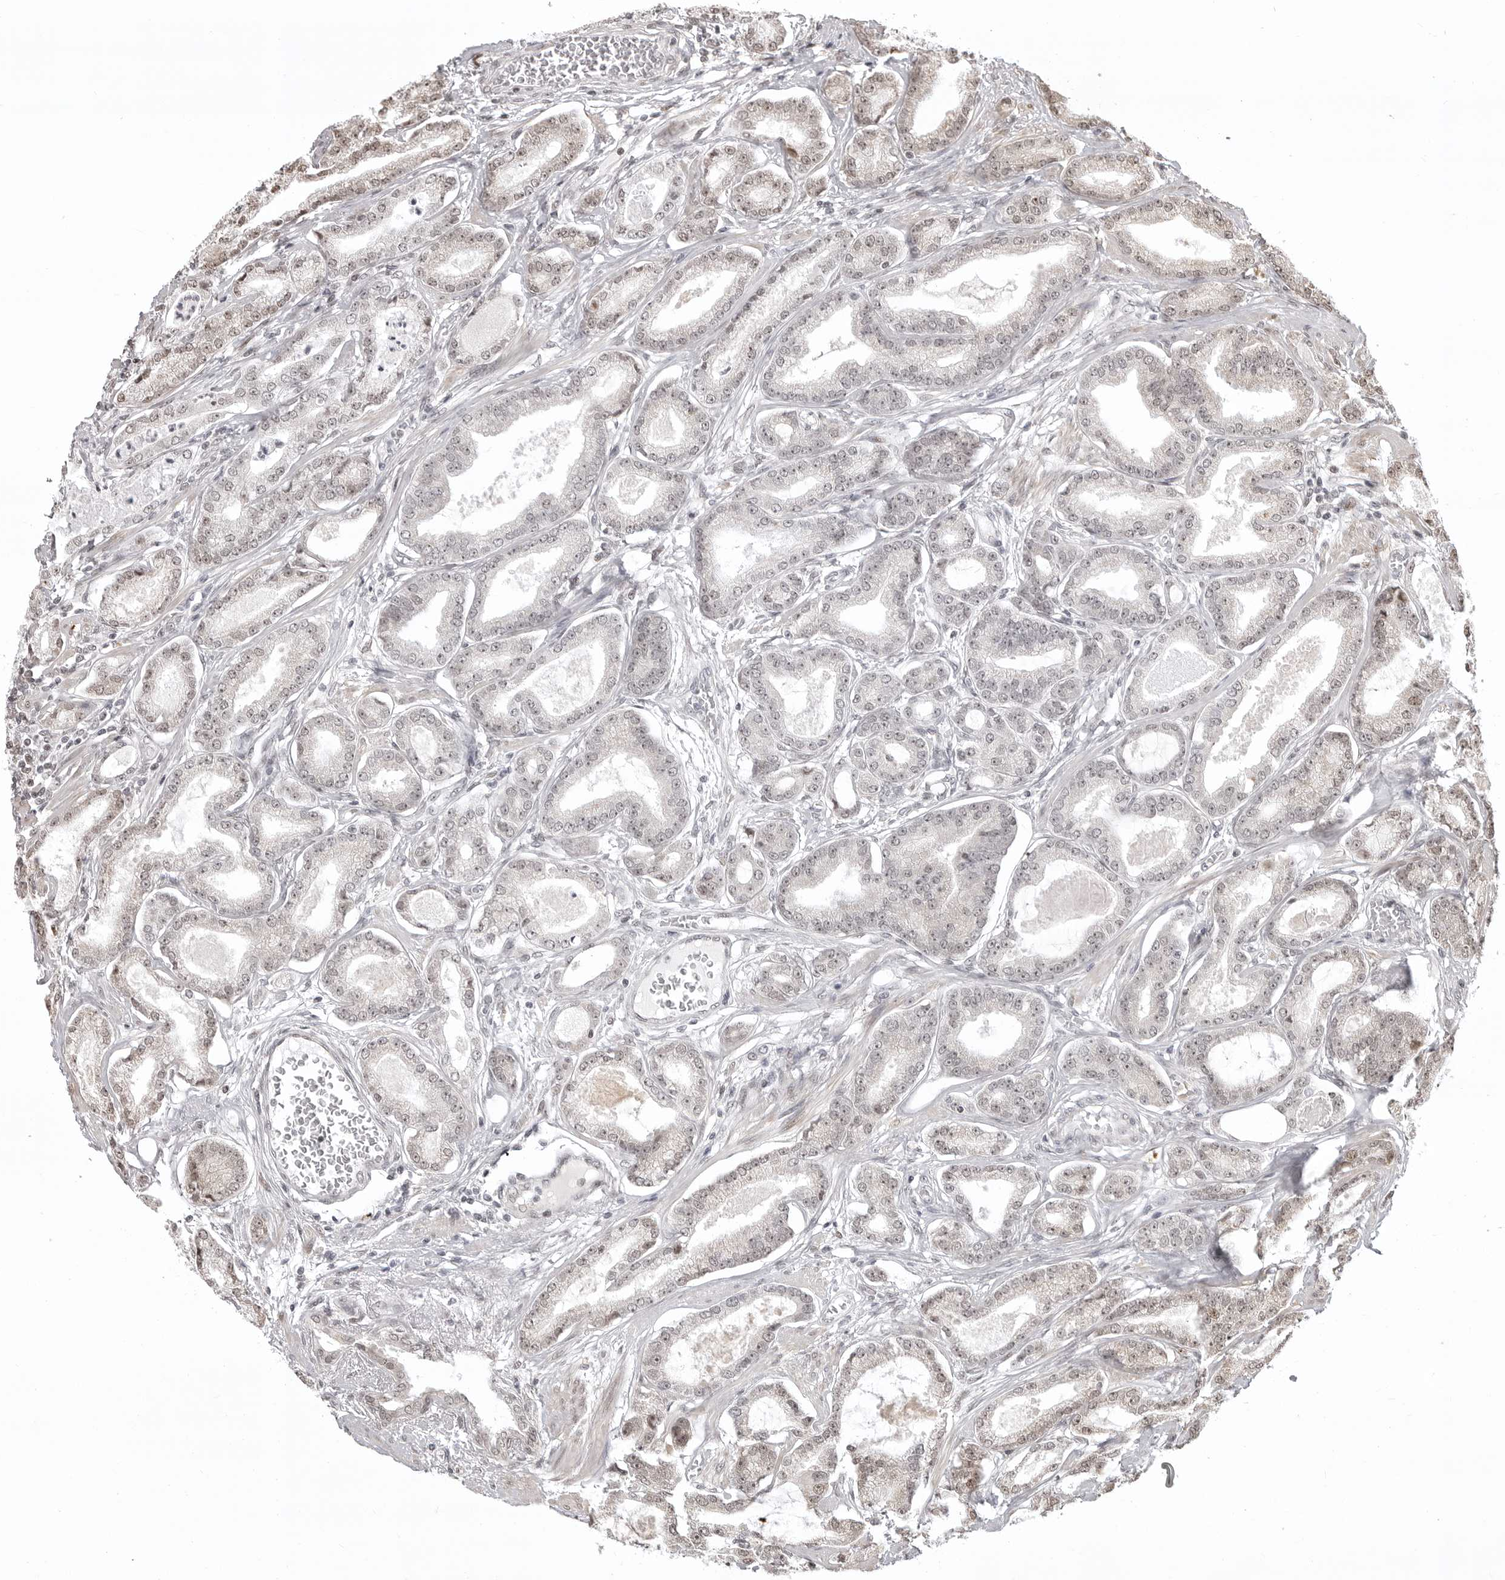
{"staining": {"intensity": "weak", "quantity": "<25%", "location": "nuclear"}, "tissue": "prostate cancer", "cell_type": "Tumor cells", "image_type": "cancer", "snomed": [{"axis": "morphology", "description": "Adenocarcinoma, Low grade"}, {"axis": "topography", "description": "Prostate"}], "caption": "This is an immunohistochemistry (IHC) histopathology image of low-grade adenocarcinoma (prostate). There is no expression in tumor cells.", "gene": "PHF3", "patient": {"sex": "male", "age": 60}}